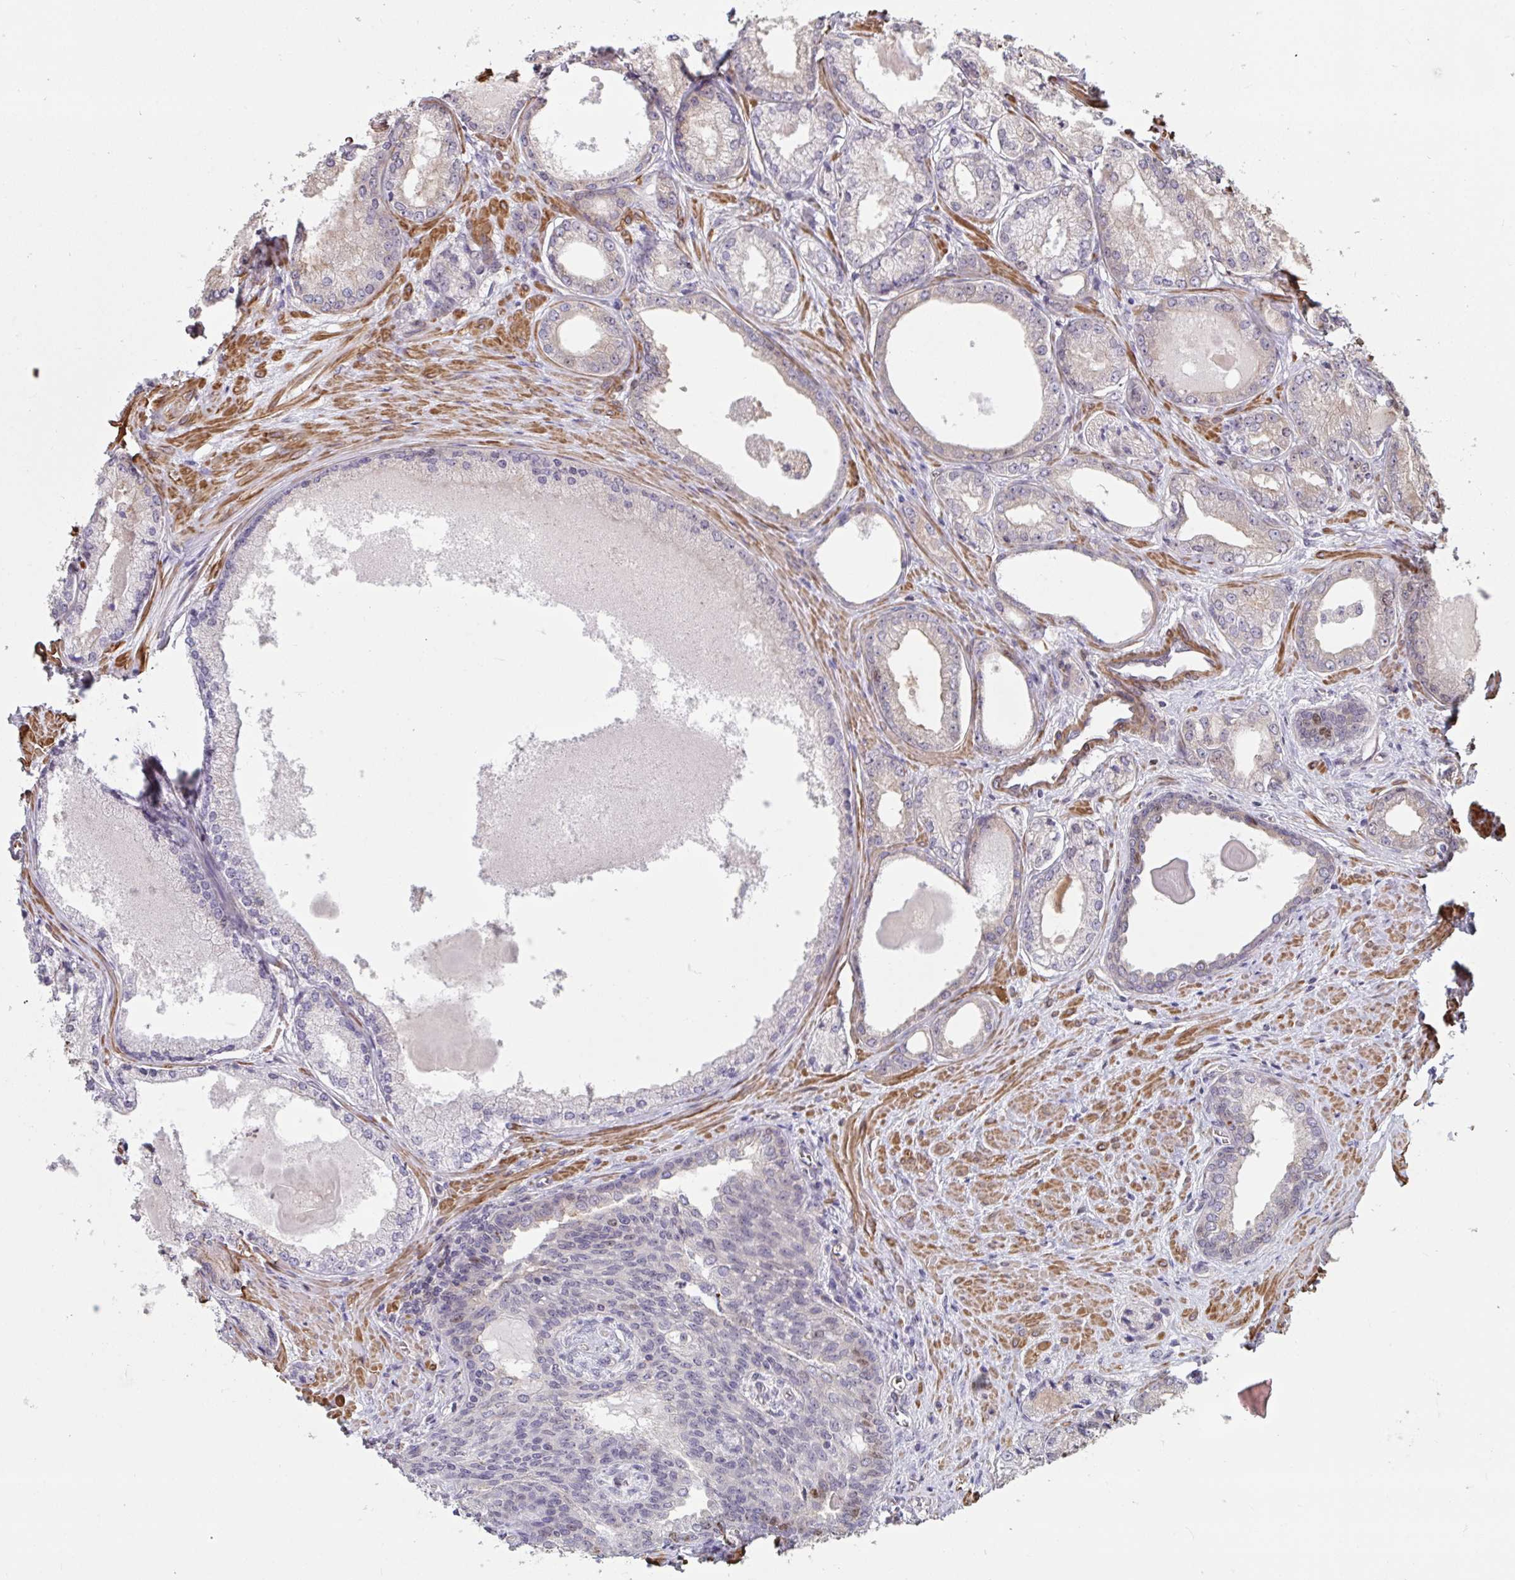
{"staining": {"intensity": "negative", "quantity": "none", "location": "none"}, "tissue": "prostate cancer", "cell_type": "Tumor cells", "image_type": "cancer", "snomed": [{"axis": "morphology", "description": "Adenocarcinoma, NOS"}, {"axis": "morphology", "description": "Adenocarcinoma, Low grade"}, {"axis": "topography", "description": "Prostate"}], "caption": "The IHC image has no significant expression in tumor cells of prostate cancer tissue.", "gene": "IPO5", "patient": {"sex": "male", "age": 68}}